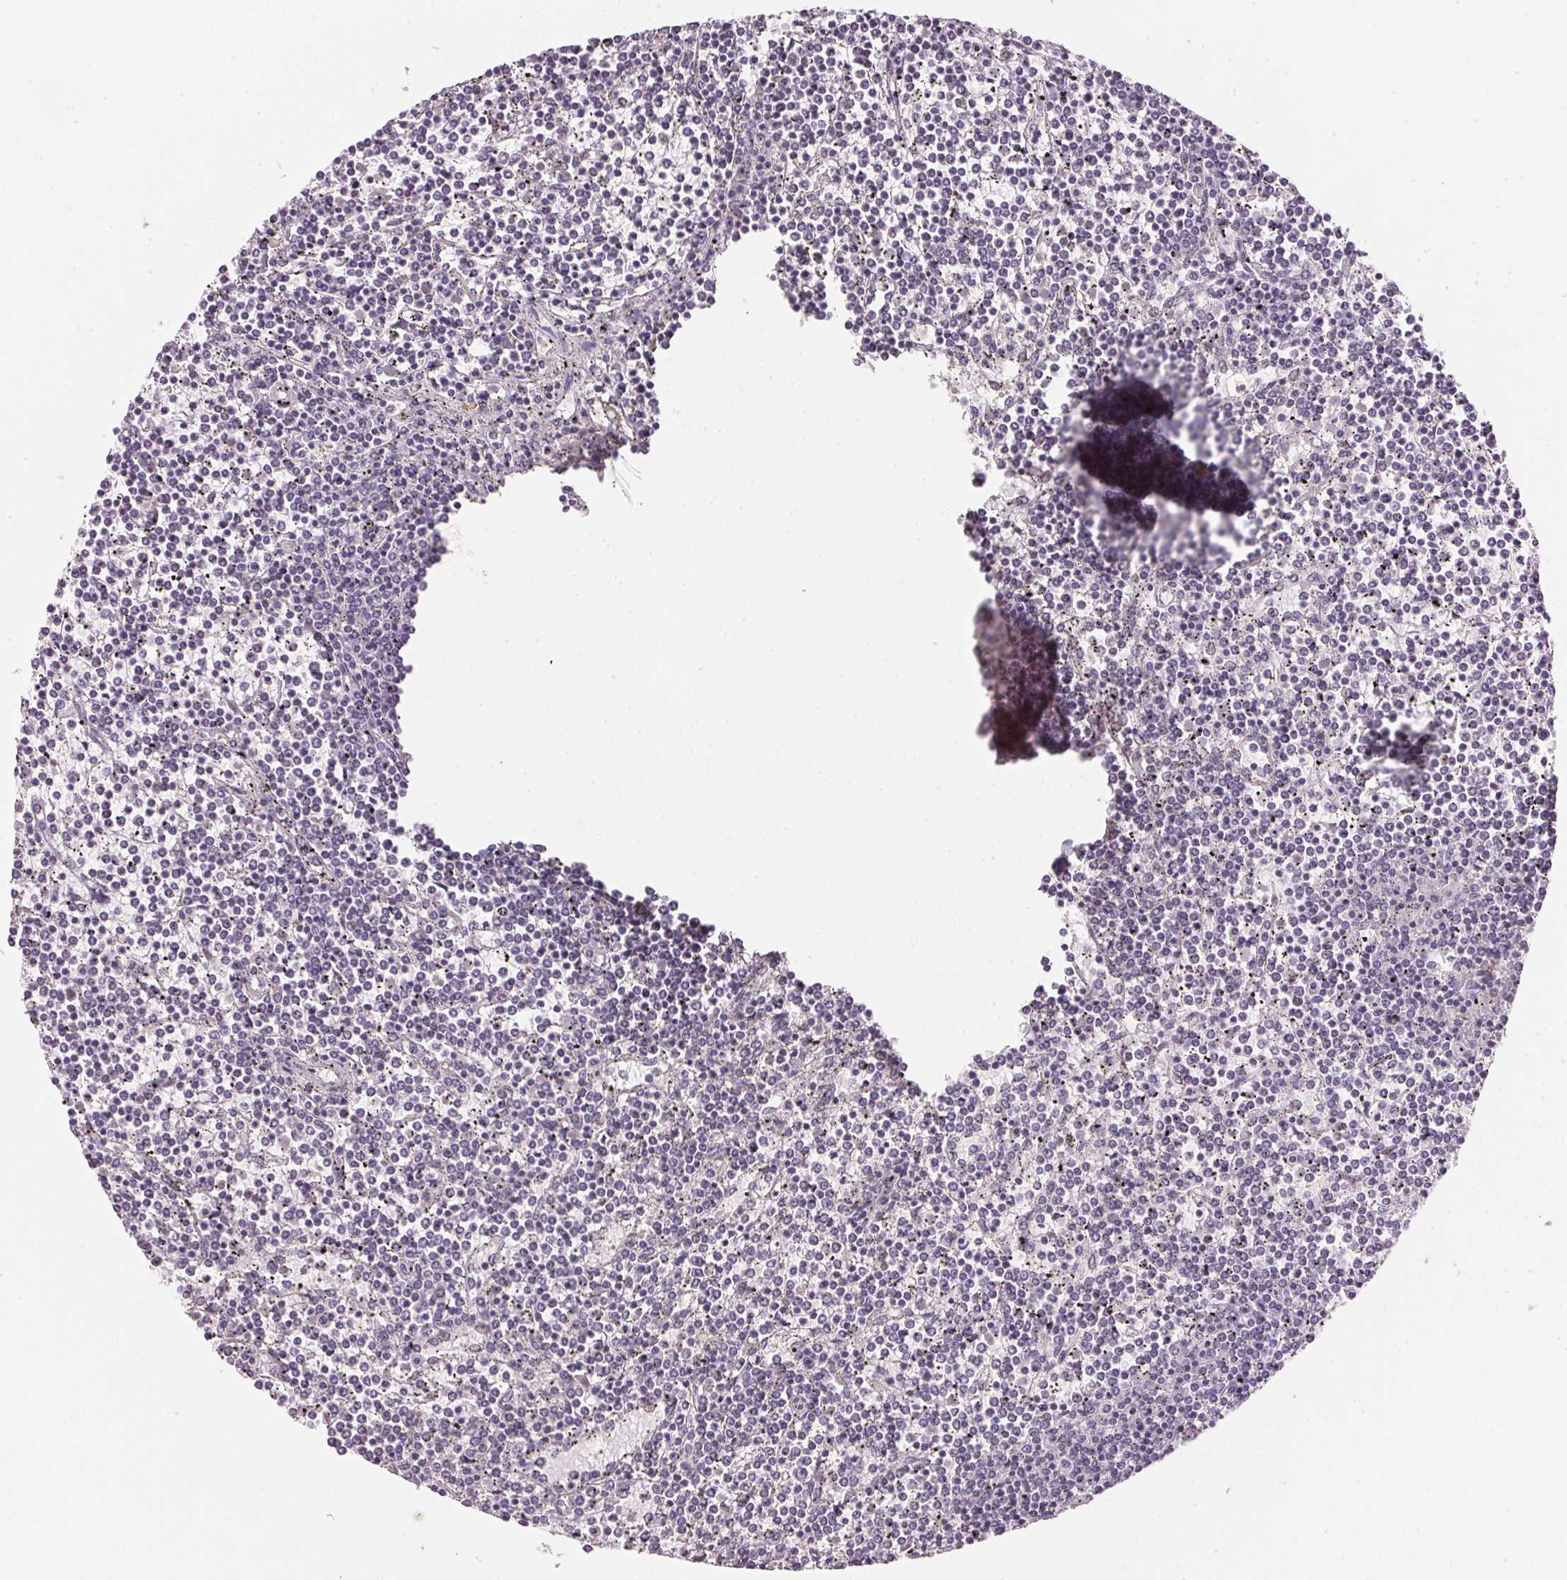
{"staining": {"intensity": "negative", "quantity": "none", "location": "none"}, "tissue": "lymphoma", "cell_type": "Tumor cells", "image_type": "cancer", "snomed": [{"axis": "morphology", "description": "Malignant lymphoma, non-Hodgkin's type, Low grade"}, {"axis": "topography", "description": "Spleen"}], "caption": "An immunohistochemistry (IHC) photomicrograph of malignant lymphoma, non-Hodgkin's type (low-grade) is shown. There is no staining in tumor cells of malignant lymphoma, non-Hodgkin's type (low-grade).", "gene": "IGFBP1", "patient": {"sex": "female", "age": 19}}